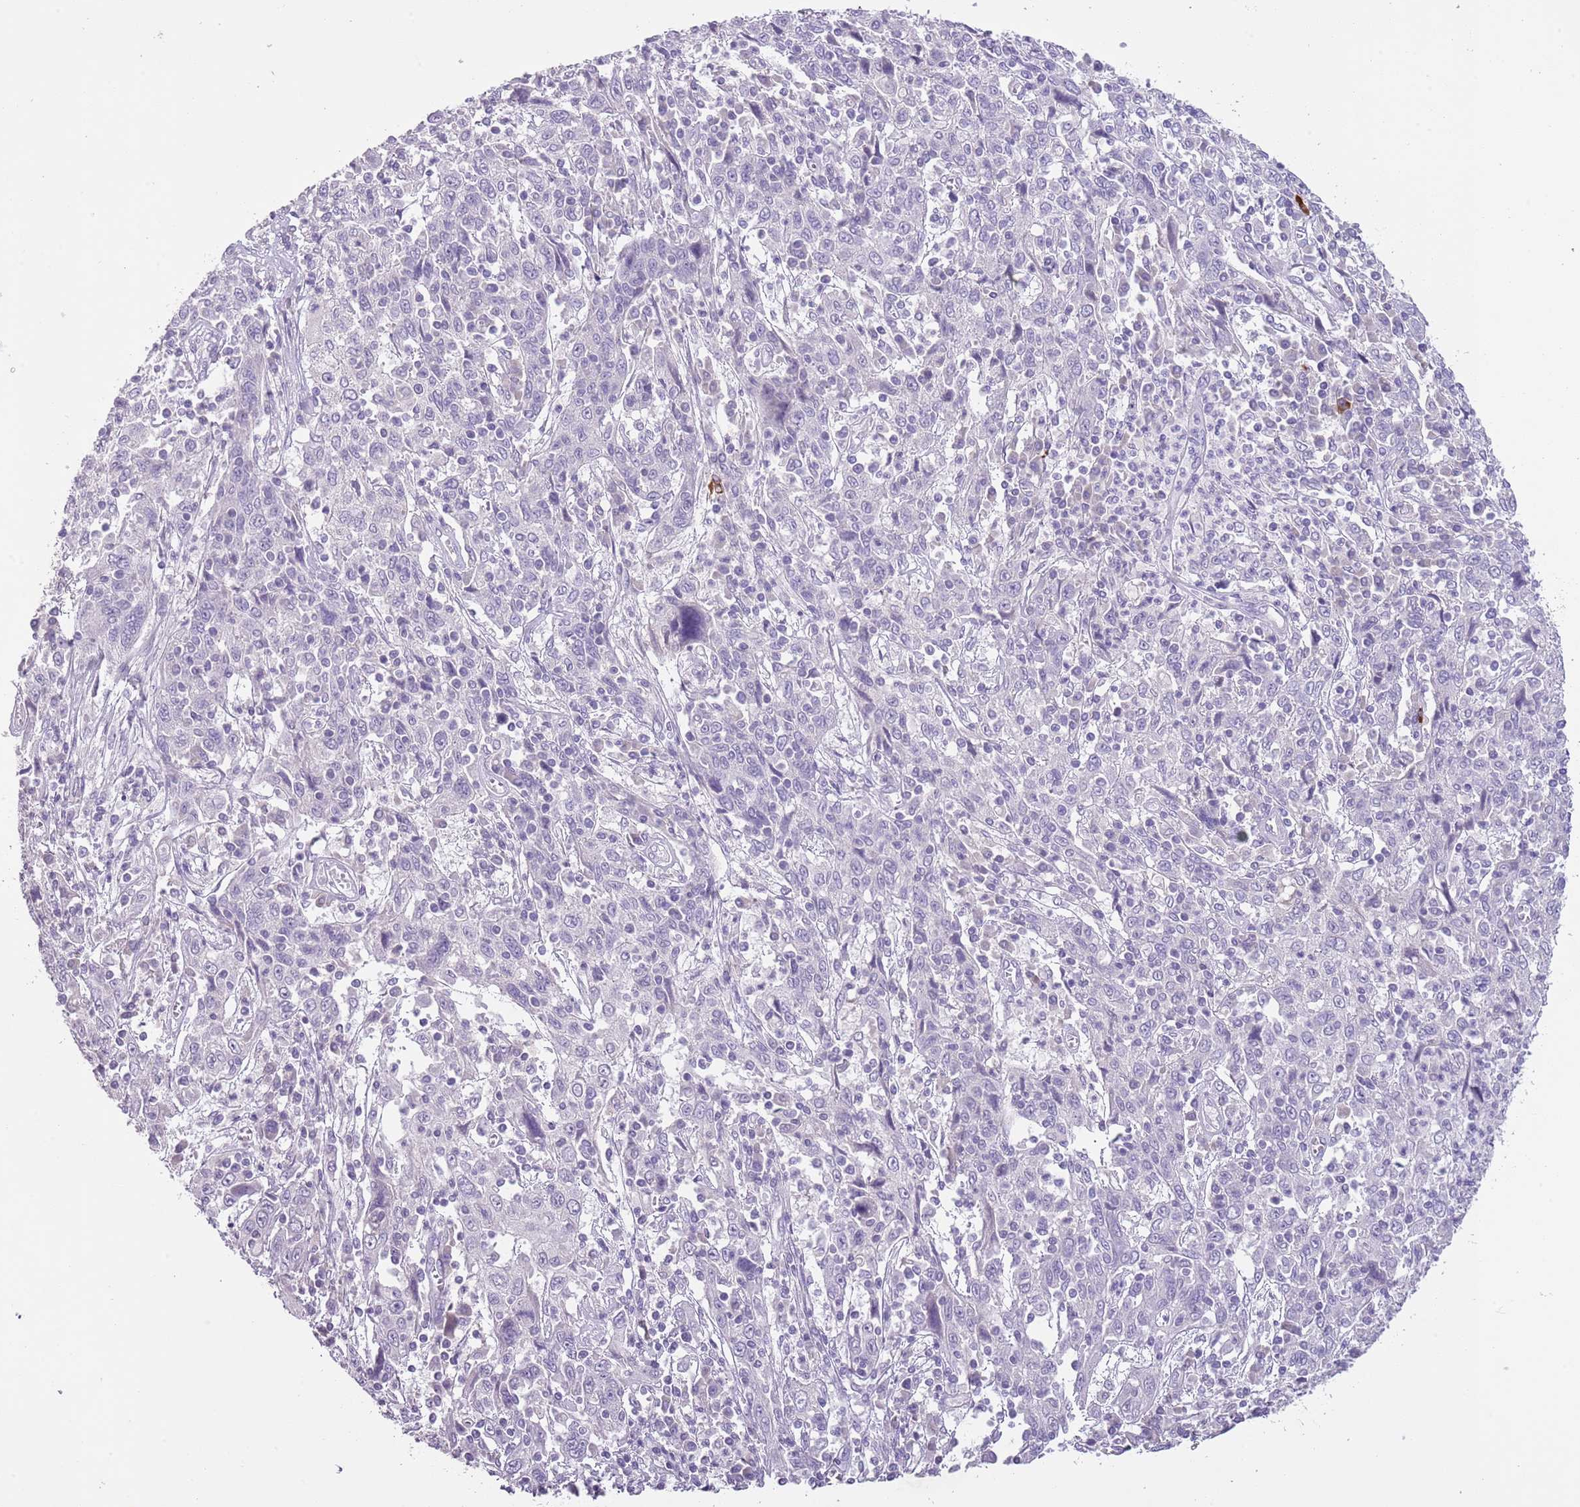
{"staining": {"intensity": "negative", "quantity": "none", "location": "none"}, "tissue": "cervical cancer", "cell_type": "Tumor cells", "image_type": "cancer", "snomed": [{"axis": "morphology", "description": "Squamous cell carcinoma, NOS"}, {"axis": "topography", "description": "Cervix"}], "caption": "A micrograph of human cervical cancer is negative for staining in tumor cells.", "gene": "SLC35E3", "patient": {"sex": "female", "age": 46}}